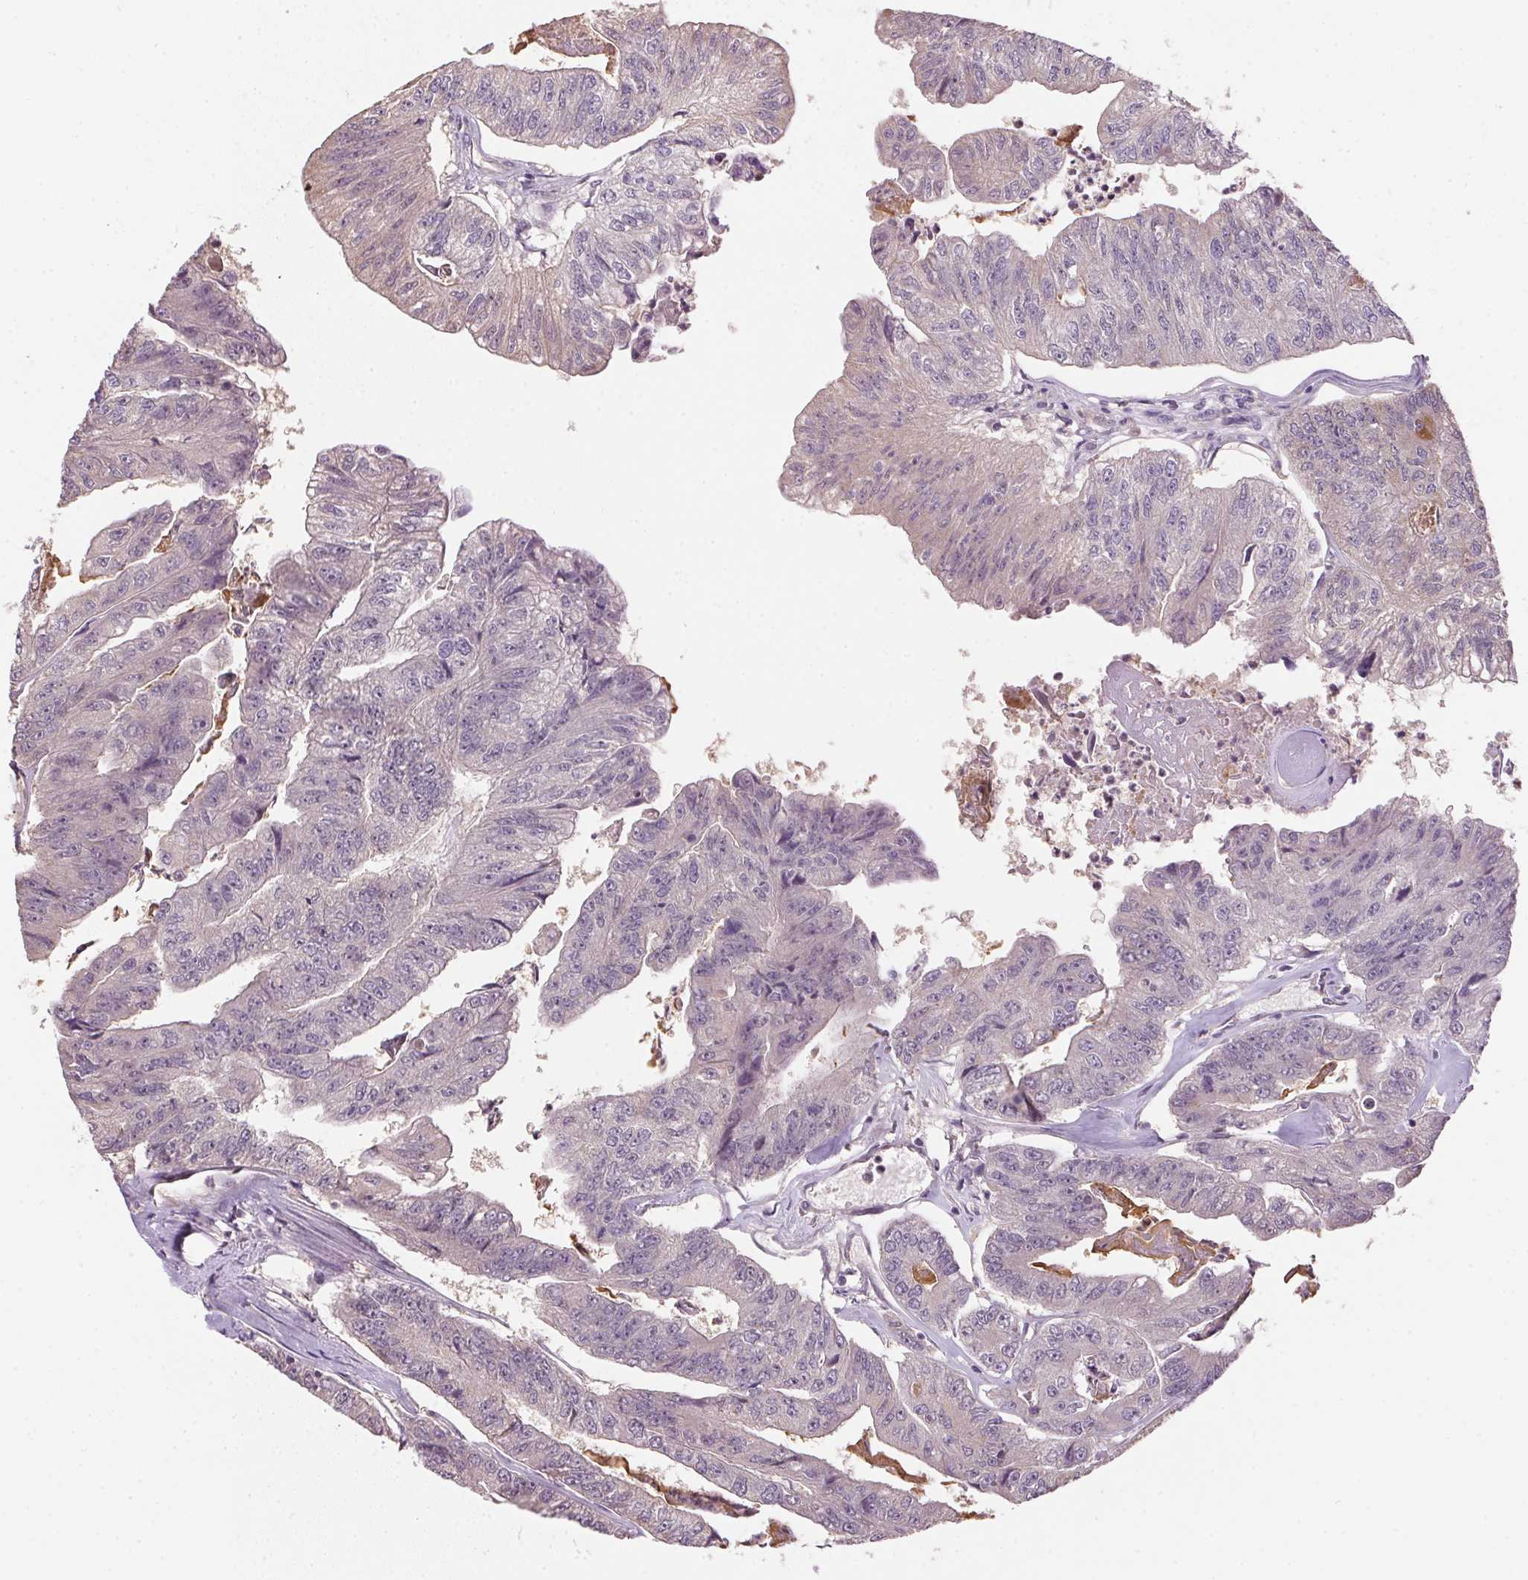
{"staining": {"intensity": "negative", "quantity": "none", "location": "none"}, "tissue": "colorectal cancer", "cell_type": "Tumor cells", "image_type": "cancer", "snomed": [{"axis": "morphology", "description": "Adenocarcinoma, NOS"}, {"axis": "topography", "description": "Colon"}], "caption": "This is an immunohistochemistry (IHC) photomicrograph of colorectal adenocarcinoma. There is no staining in tumor cells.", "gene": "ALDH8A1", "patient": {"sex": "female", "age": 67}}